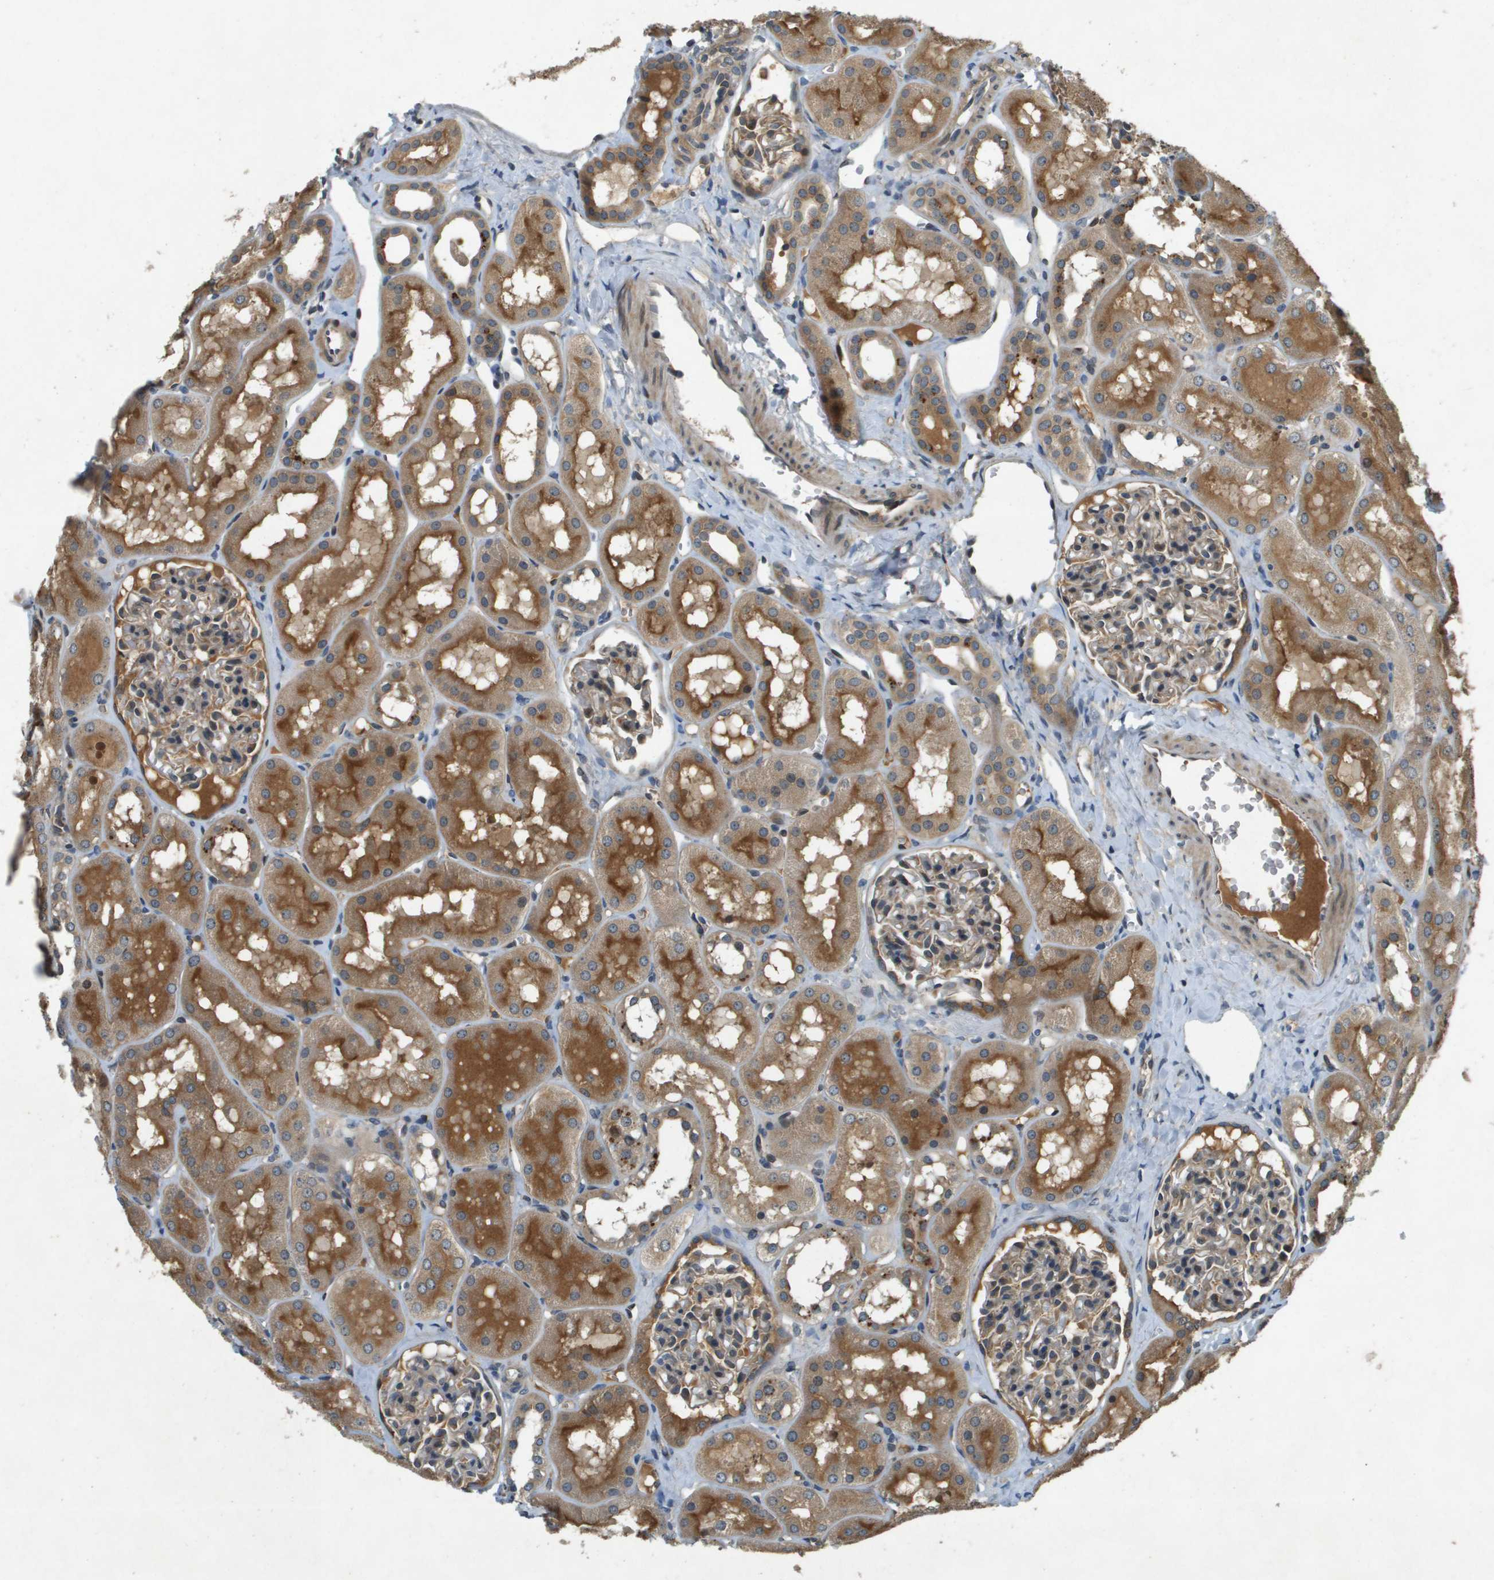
{"staining": {"intensity": "weak", "quantity": ">75%", "location": "cytoplasmic/membranous"}, "tissue": "kidney", "cell_type": "Cells in glomeruli", "image_type": "normal", "snomed": [{"axis": "morphology", "description": "Normal tissue, NOS"}, {"axis": "topography", "description": "Kidney"}, {"axis": "topography", "description": "Urinary bladder"}], "caption": "Weak cytoplasmic/membranous positivity is seen in approximately >75% of cells in glomeruli in normal kidney.", "gene": "PGAP3", "patient": {"sex": "male", "age": 16}}